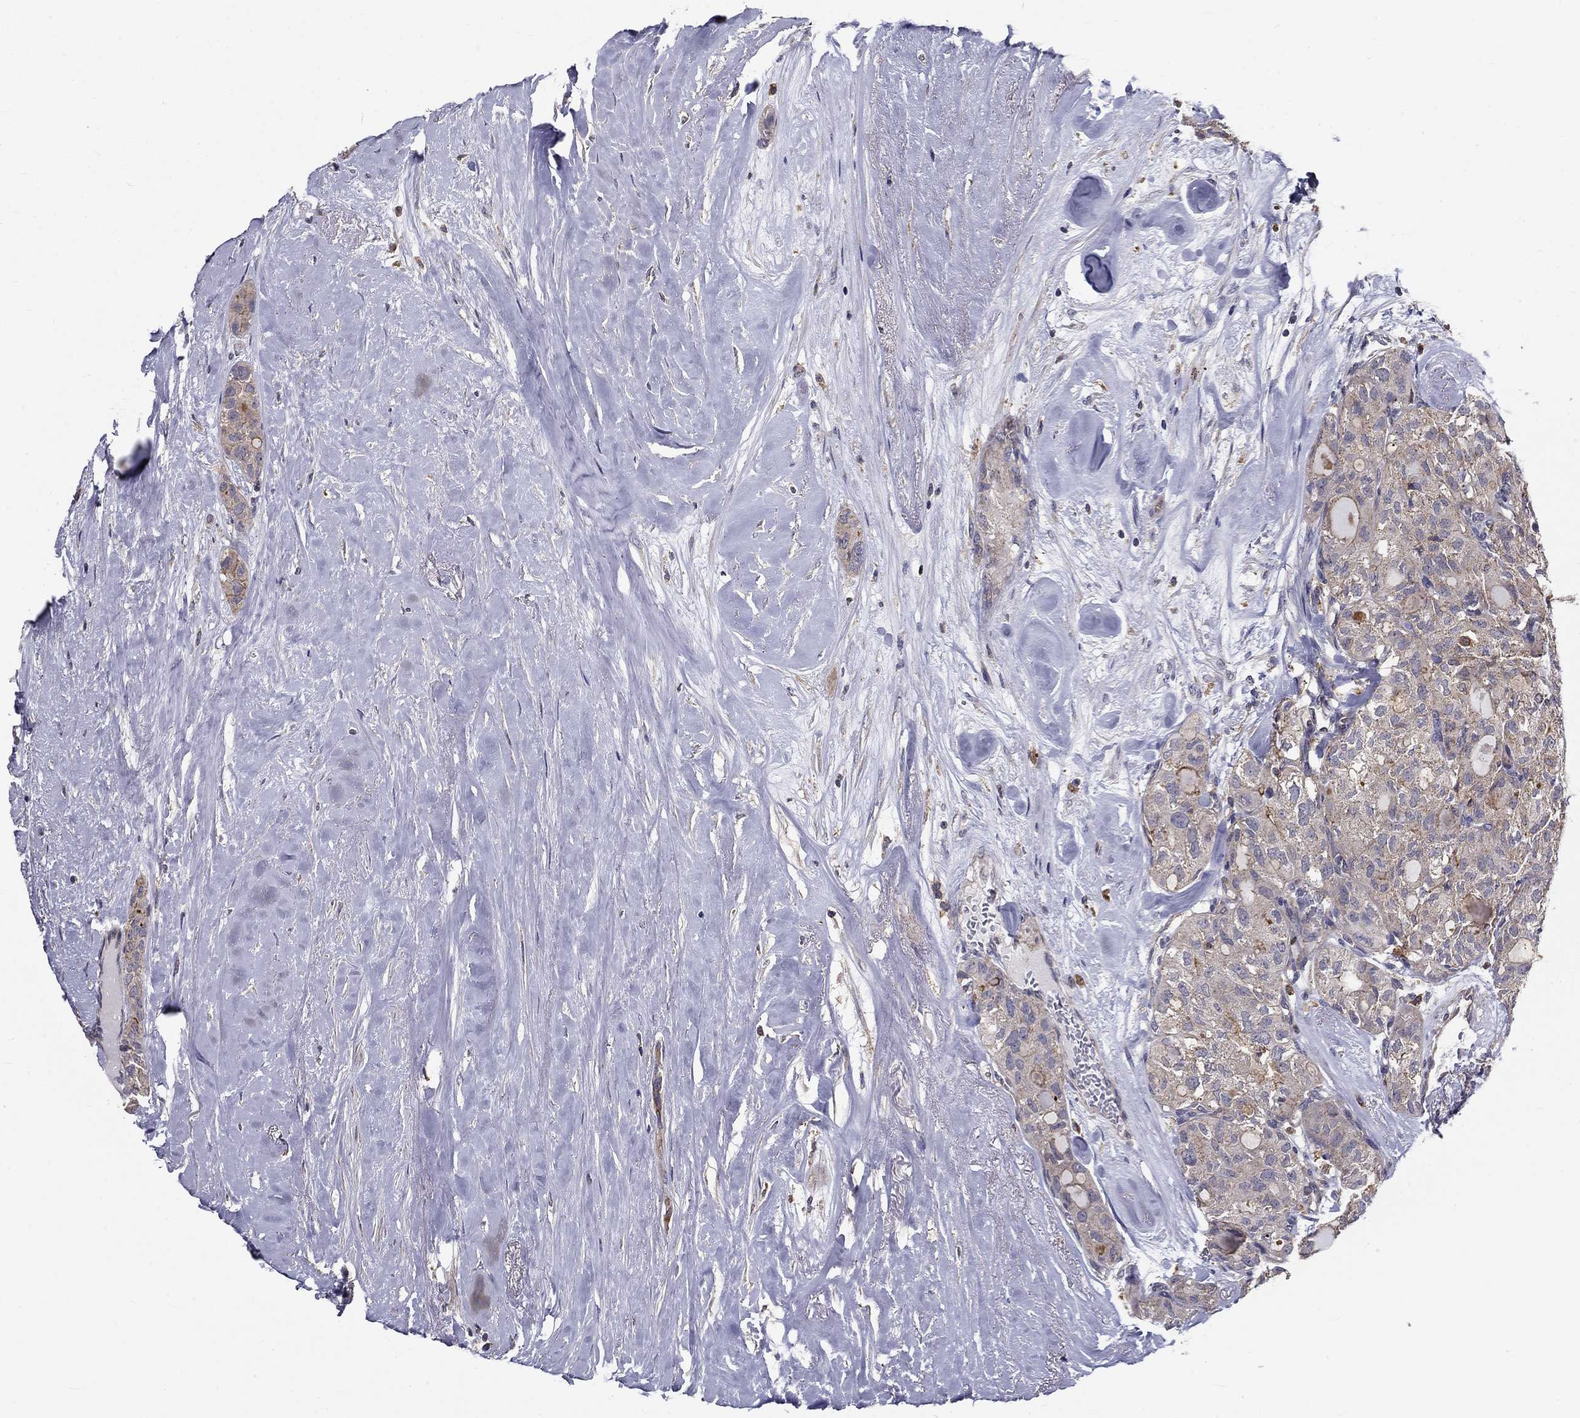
{"staining": {"intensity": "weak", "quantity": "25%-75%", "location": "cytoplasmic/membranous"}, "tissue": "thyroid cancer", "cell_type": "Tumor cells", "image_type": "cancer", "snomed": [{"axis": "morphology", "description": "Follicular adenoma carcinoma, NOS"}, {"axis": "topography", "description": "Thyroid gland"}], "caption": "Weak cytoplasmic/membranous expression for a protein is identified in approximately 25%-75% of tumor cells of thyroid follicular adenoma carcinoma using immunohistochemistry.", "gene": "ALDH4A1", "patient": {"sex": "male", "age": 75}}